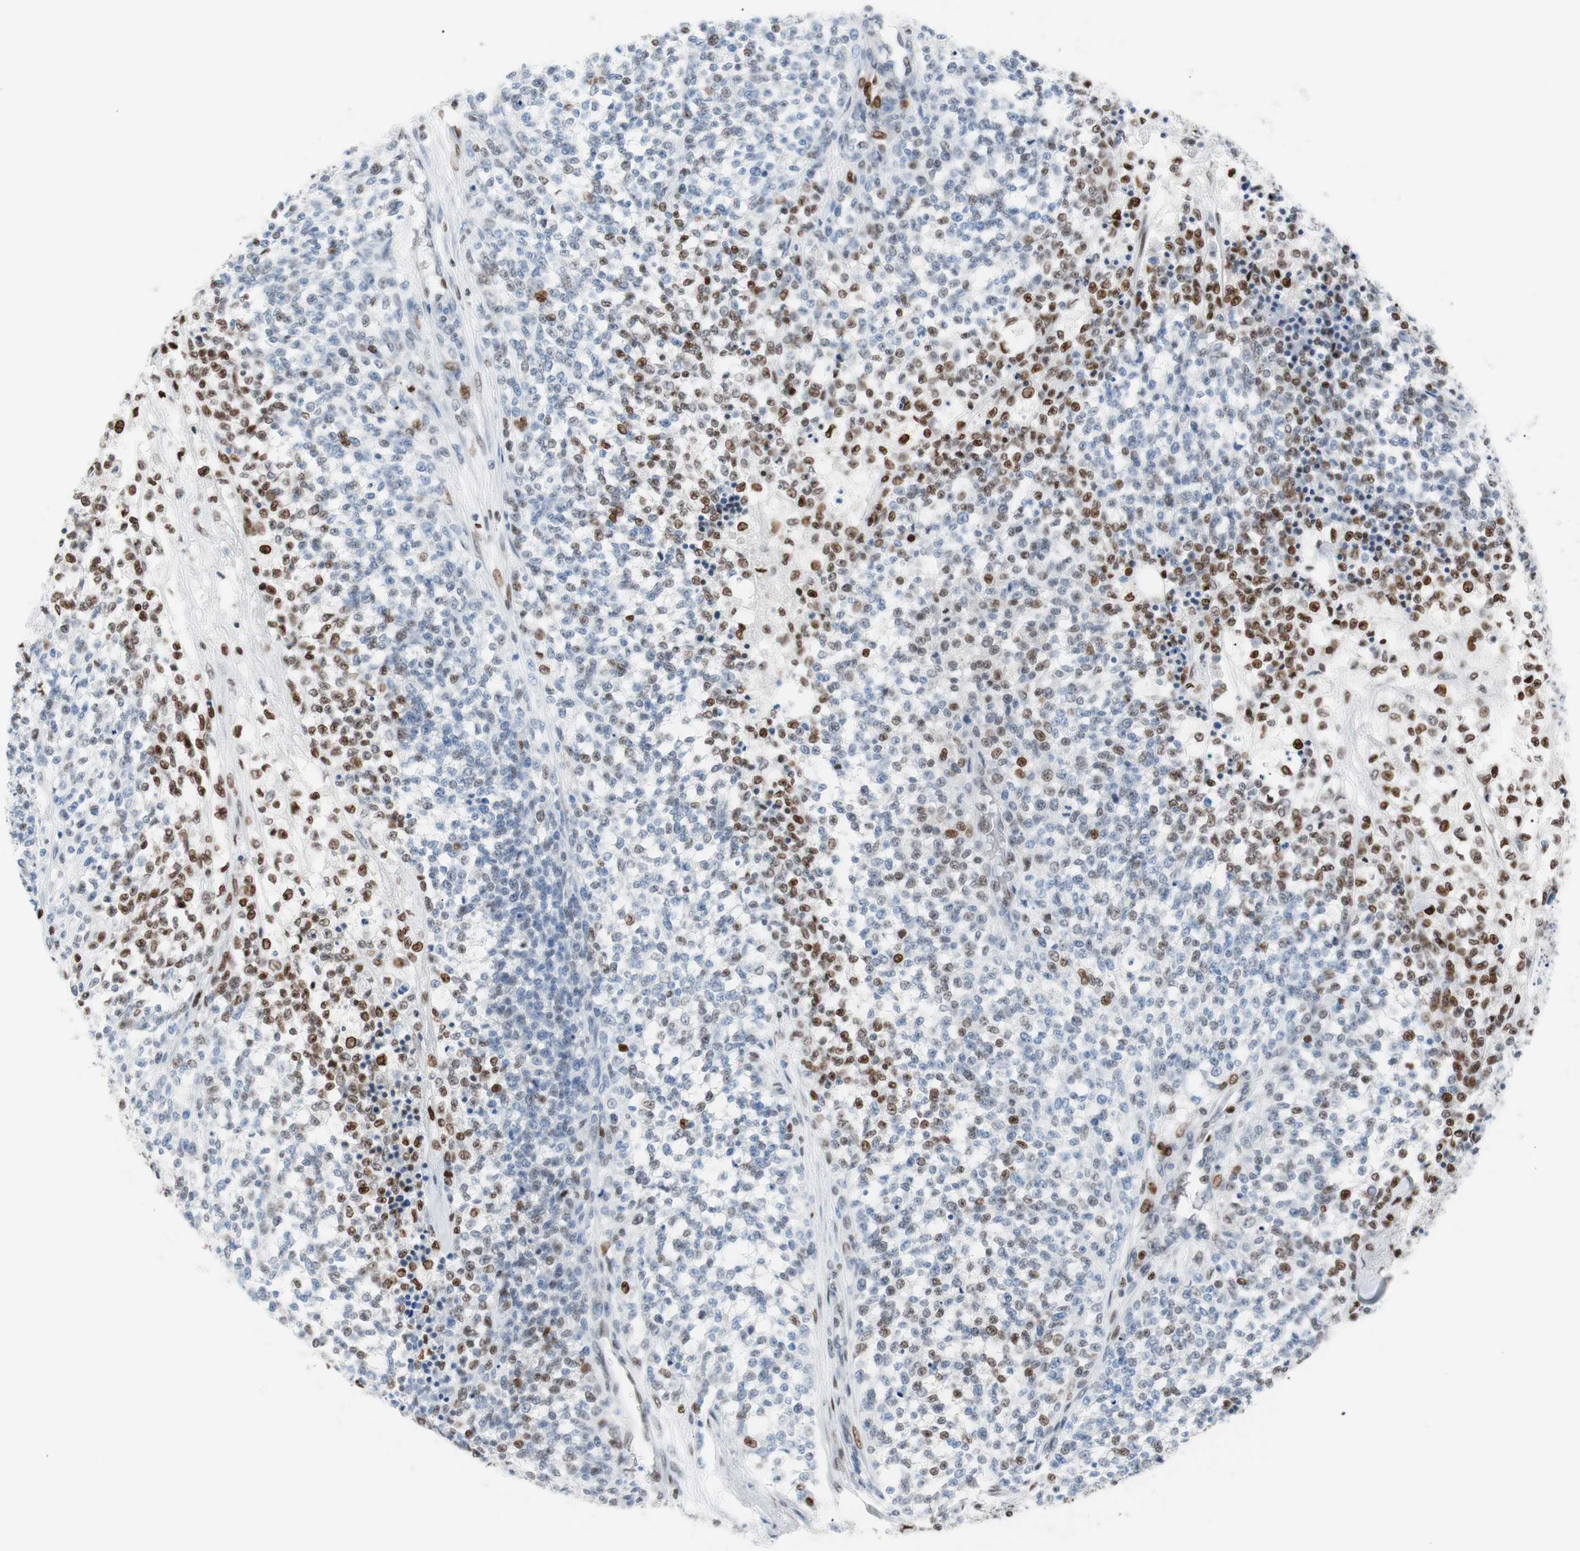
{"staining": {"intensity": "moderate", "quantity": "25%-75%", "location": "nuclear"}, "tissue": "testis cancer", "cell_type": "Tumor cells", "image_type": "cancer", "snomed": [{"axis": "morphology", "description": "Seminoma, NOS"}, {"axis": "topography", "description": "Testis"}], "caption": "Seminoma (testis) stained with DAB (3,3'-diaminobenzidine) immunohistochemistry shows medium levels of moderate nuclear expression in about 25%-75% of tumor cells.", "gene": "CEBPB", "patient": {"sex": "male", "age": 59}}